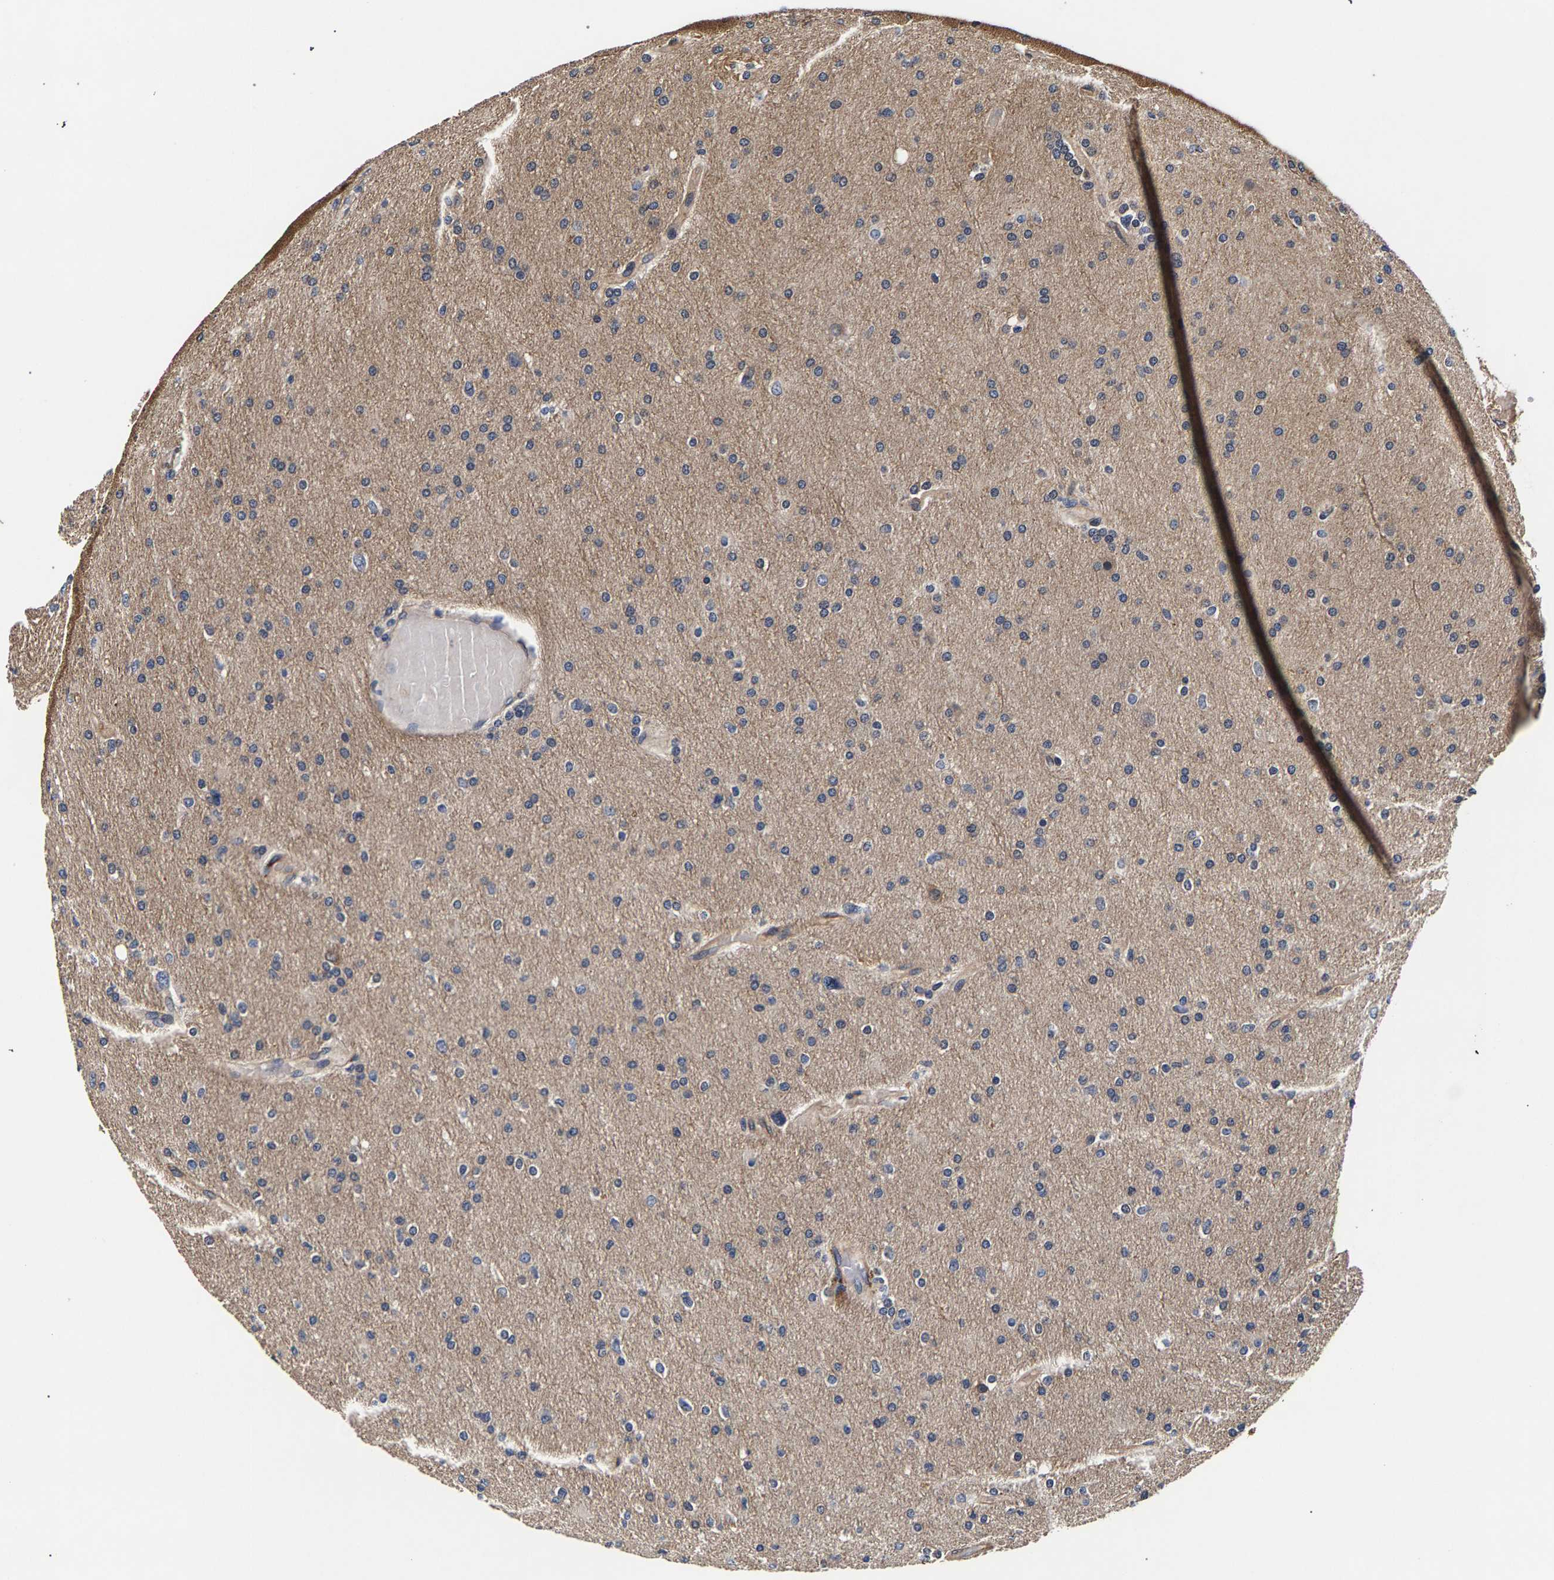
{"staining": {"intensity": "weak", "quantity": ">75%", "location": "cytoplasmic/membranous"}, "tissue": "glioma", "cell_type": "Tumor cells", "image_type": "cancer", "snomed": [{"axis": "morphology", "description": "Glioma, malignant, High grade"}, {"axis": "topography", "description": "Cerebral cortex"}], "caption": "Protein staining of glioma tissue exhibits weak cytoplasmic/membranous staining in approximately >75% of tumor cells.", "gene": "MARCHF7", "patient": {"sex": "female", "age": 36}}